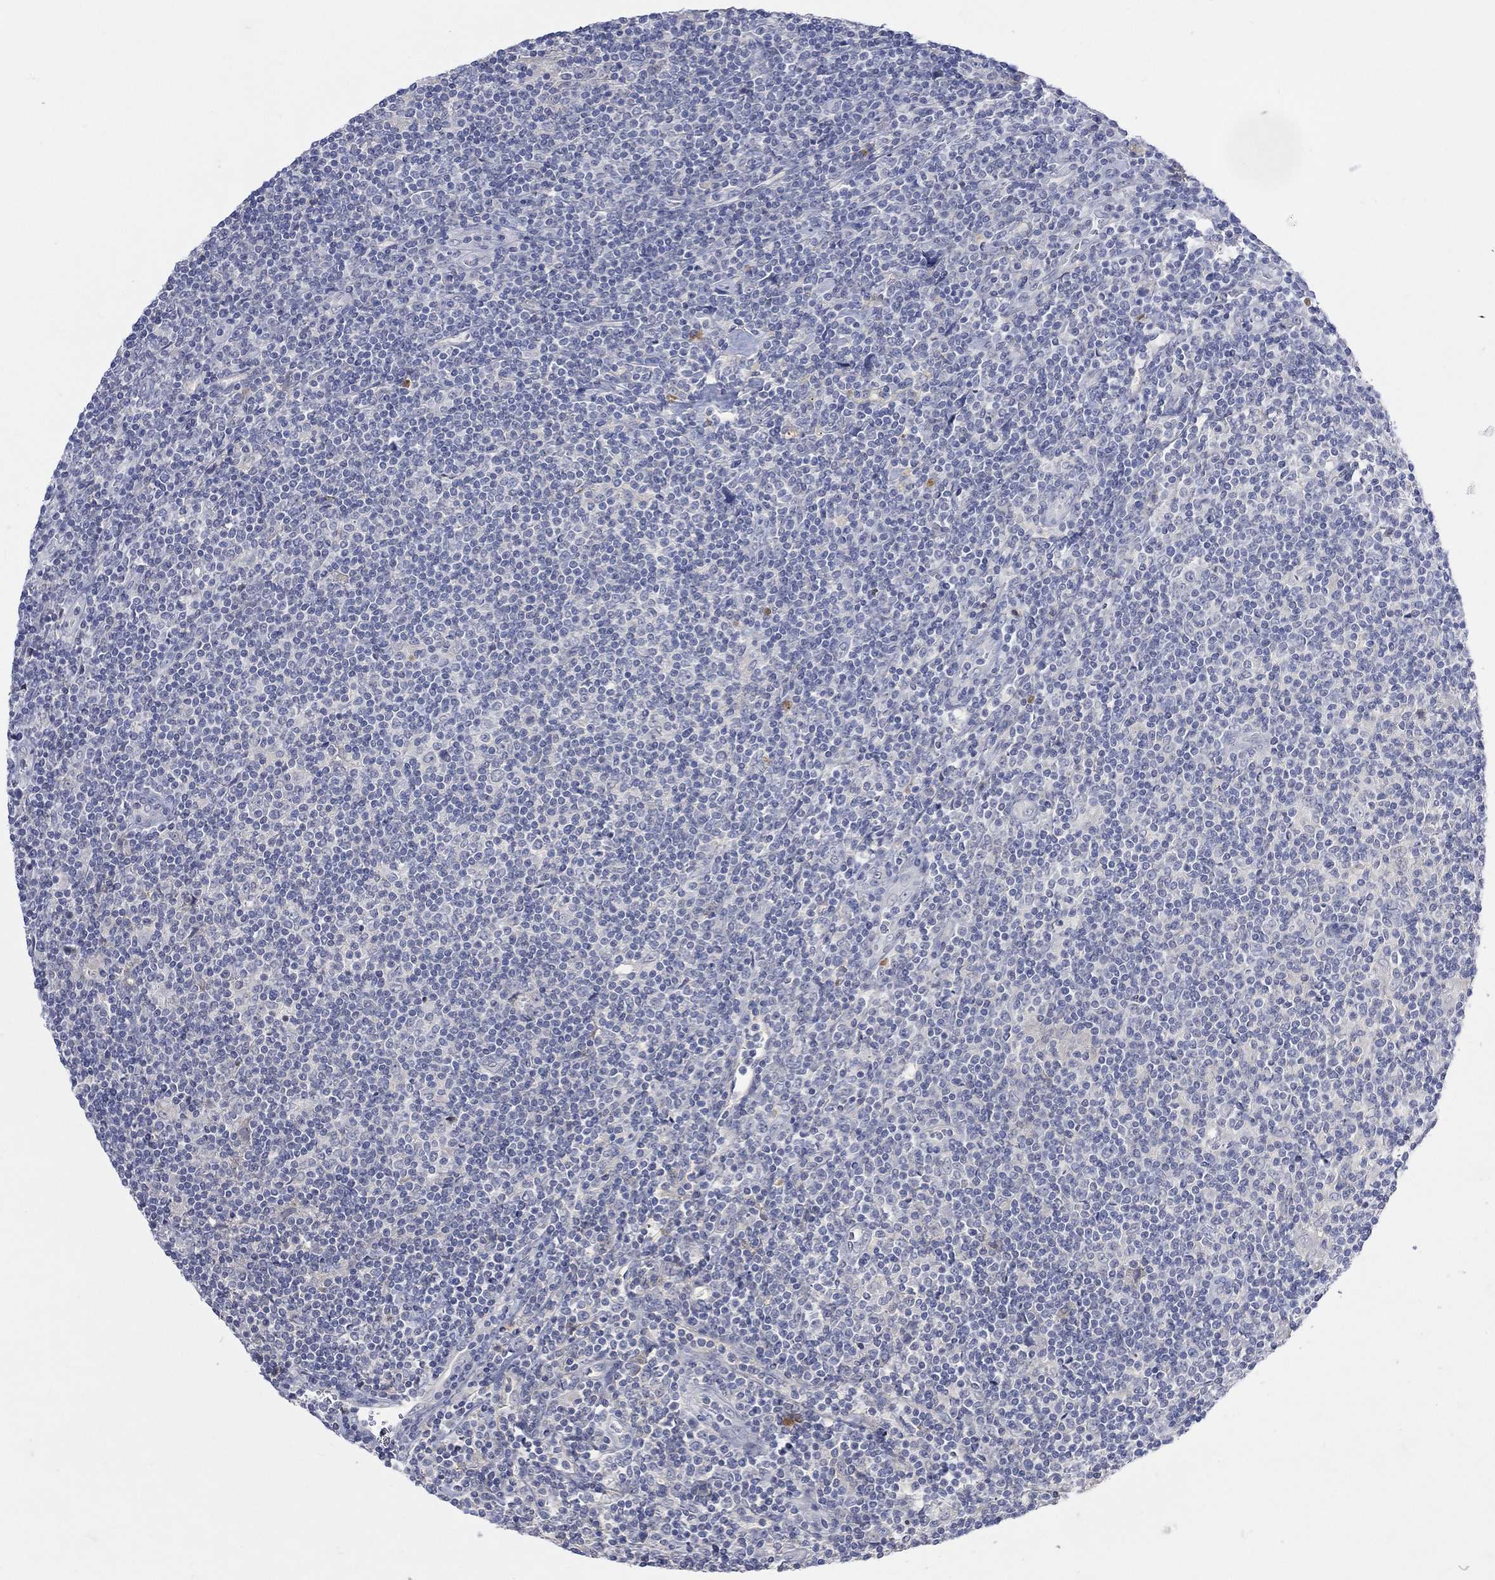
{"staining": {"intensity": "negative", "quantity": "none", "location": "none"}, "tissue": "lymphoma", "cell_type": "Tumor cells", "image_type": "cancer", "snomed": [{"axis": "morphology", "description": "Hodgkin's disease, NOS"}, {"axis": "topography", "description": "Lymph node"}], "caption": "This is a micrograph of immunohistochemistry staining of Hodgkin's disease, which shows no expression in tumor cells. (DAB IHC with hematoxylin counter stain).", "gene": "MSTN", "patient": {"sex": "male", "age": 40}}